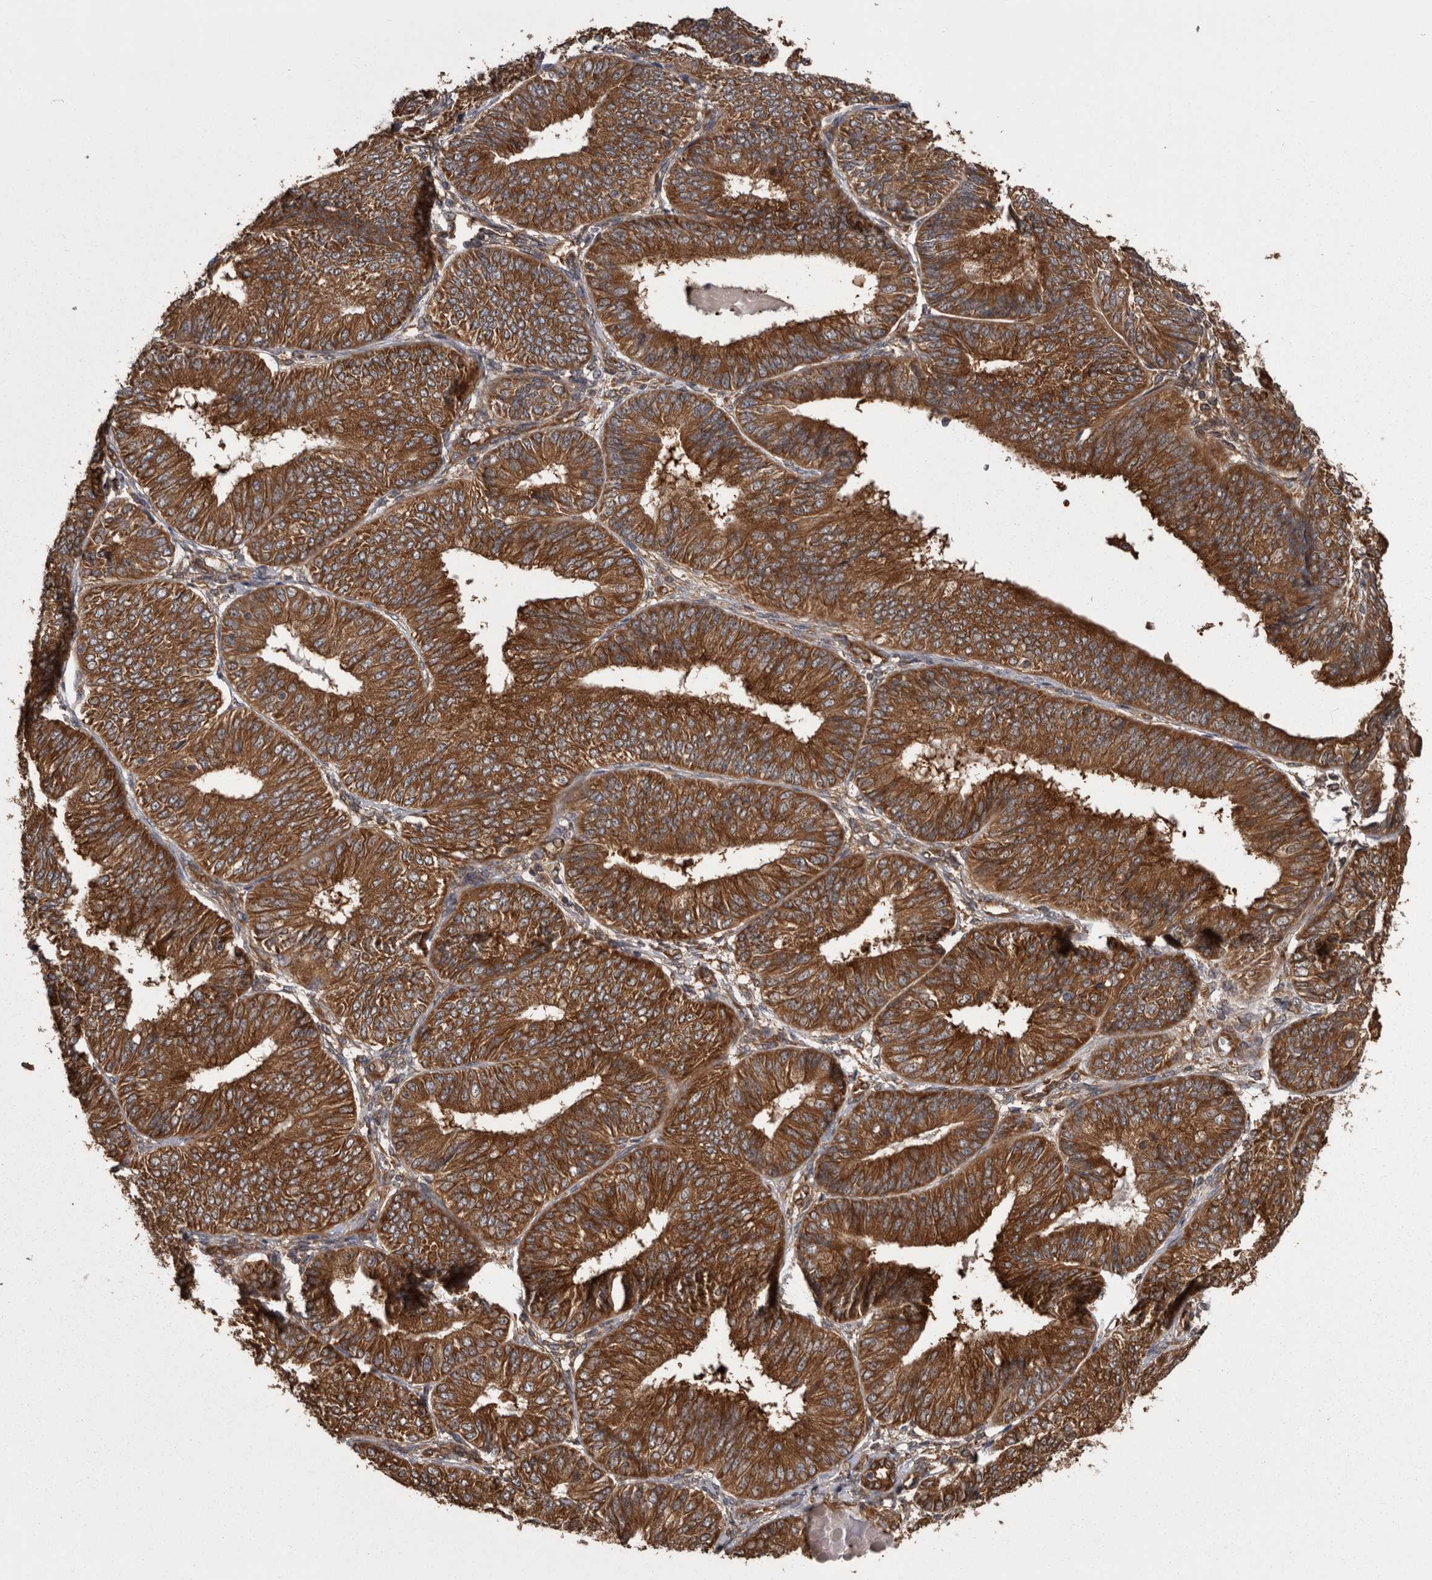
{"staining": {"intensity": "strong", "quantity": ">75%", "location": "cytoplasmic/membranous"}, "tissue": "endometrial cancer", "cell_type": "Tumor cells", "image_type": "cancer", "snomed": [{"axis": "morphology", "description": "Adenocarcinoma, NOS"}, {"axis": "topography", "description": "Endometrium"}], "caption": "This image displays immunohistochemistry staining of endometrial adenocarcinoma, with high strong cytoplasmic/membranous staining in approximately >75% of tumor cells.", "gene": "DARS1", "patient": {"sex": "female", "age": 58}}